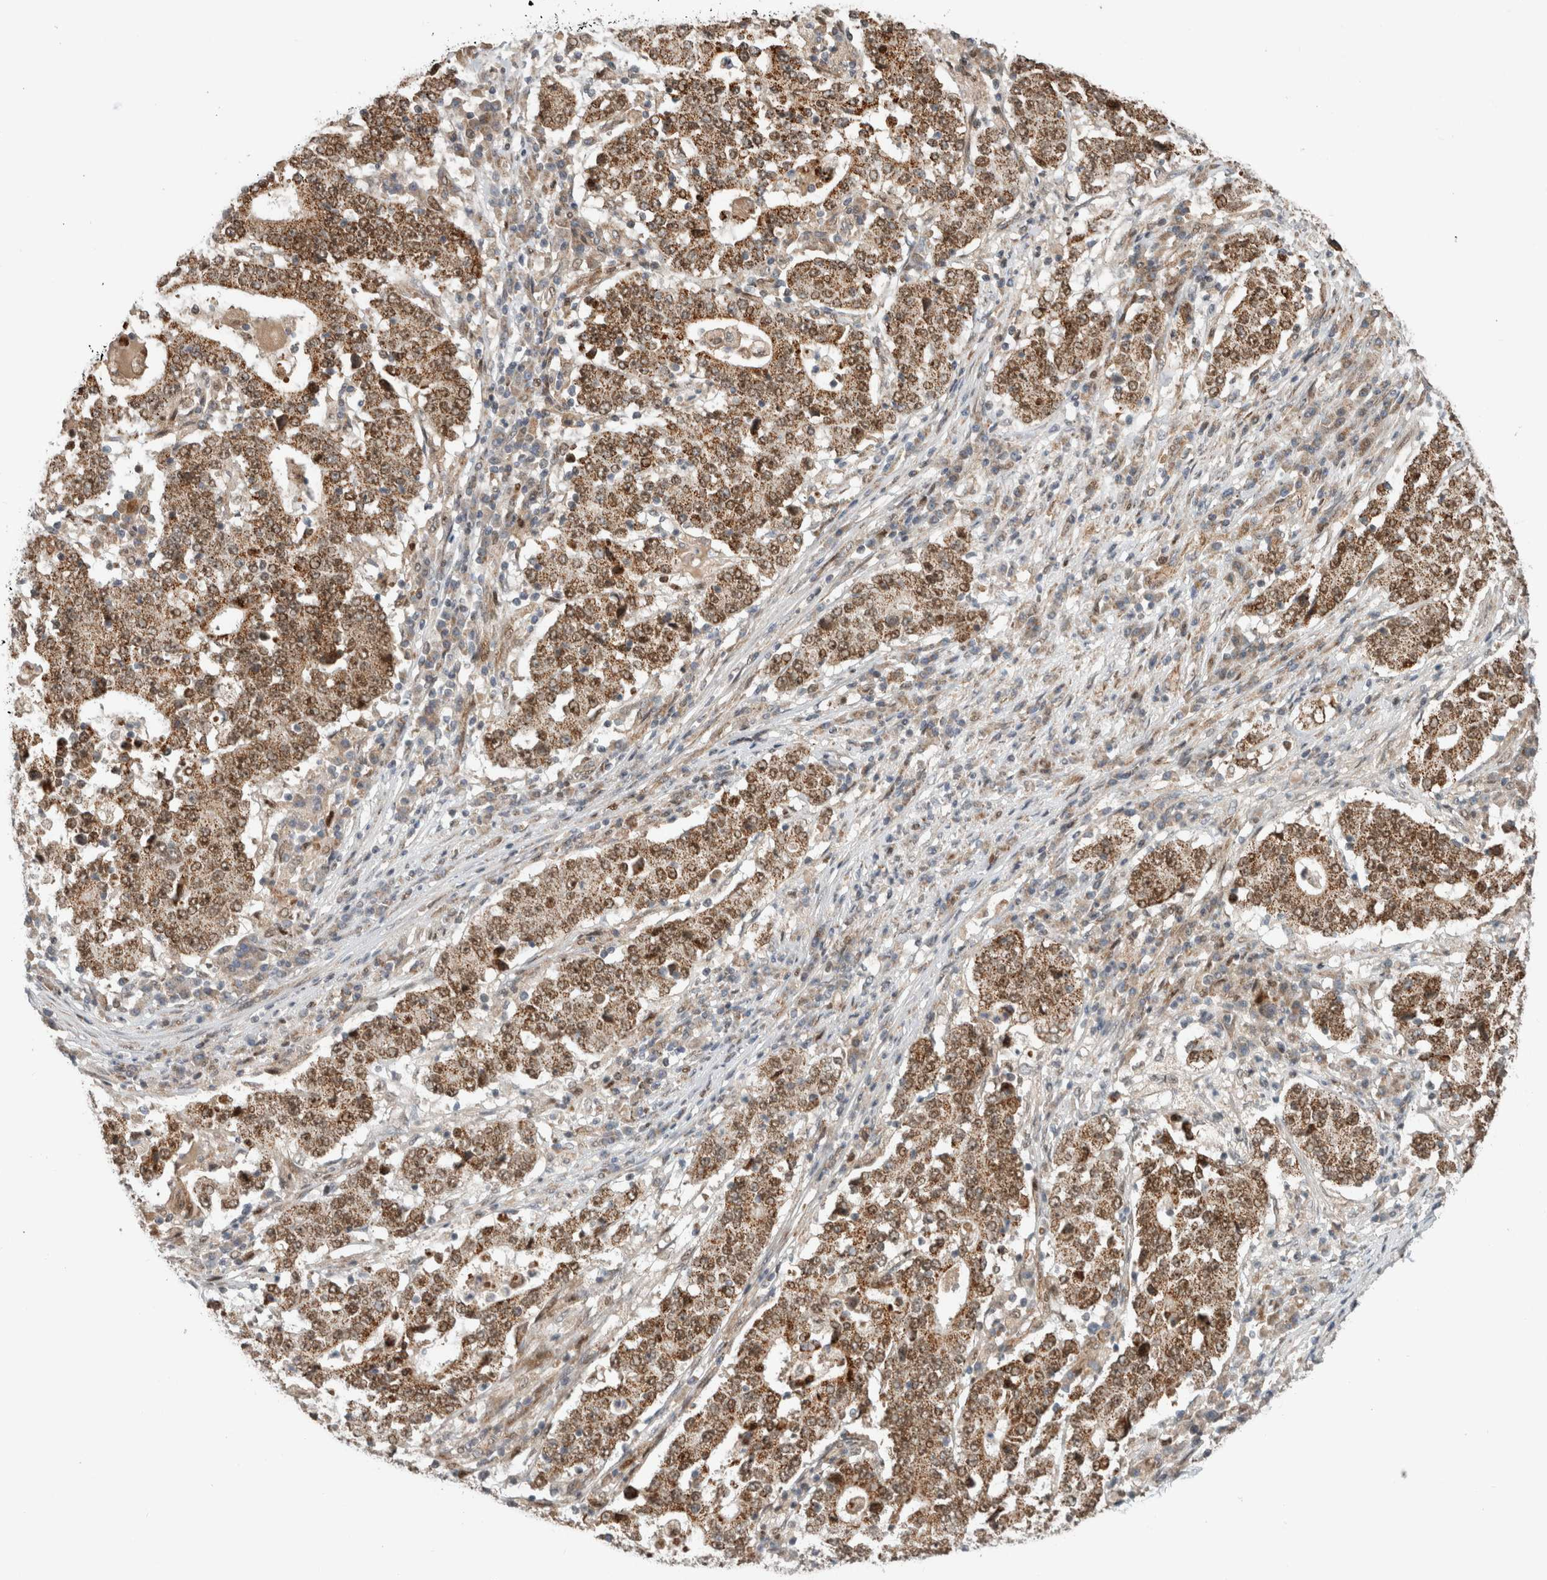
{"staining": {"intensity": "moderate", "quantity": ">75%", "location": "cytoplasmic/membranous,nuclear"}, "tissue": "stomach cancer", "cell_type": "Tumor cells", "image_type": "cancer", "snomed": [{"axis": "morphology", "description": "Adenocarcinoma, NOS"}, {"axis": "topography", "description": "Stomach"}], "caption": "Immunohistochemical staining of stomach adenocarcinoma shows medium levels of moderate cytoplasmic/membranous and nuclear protein staining in approximately >75% of tumor cells.", "gene": "INSRR", "patient": {"sex": "male", "age": 59}}